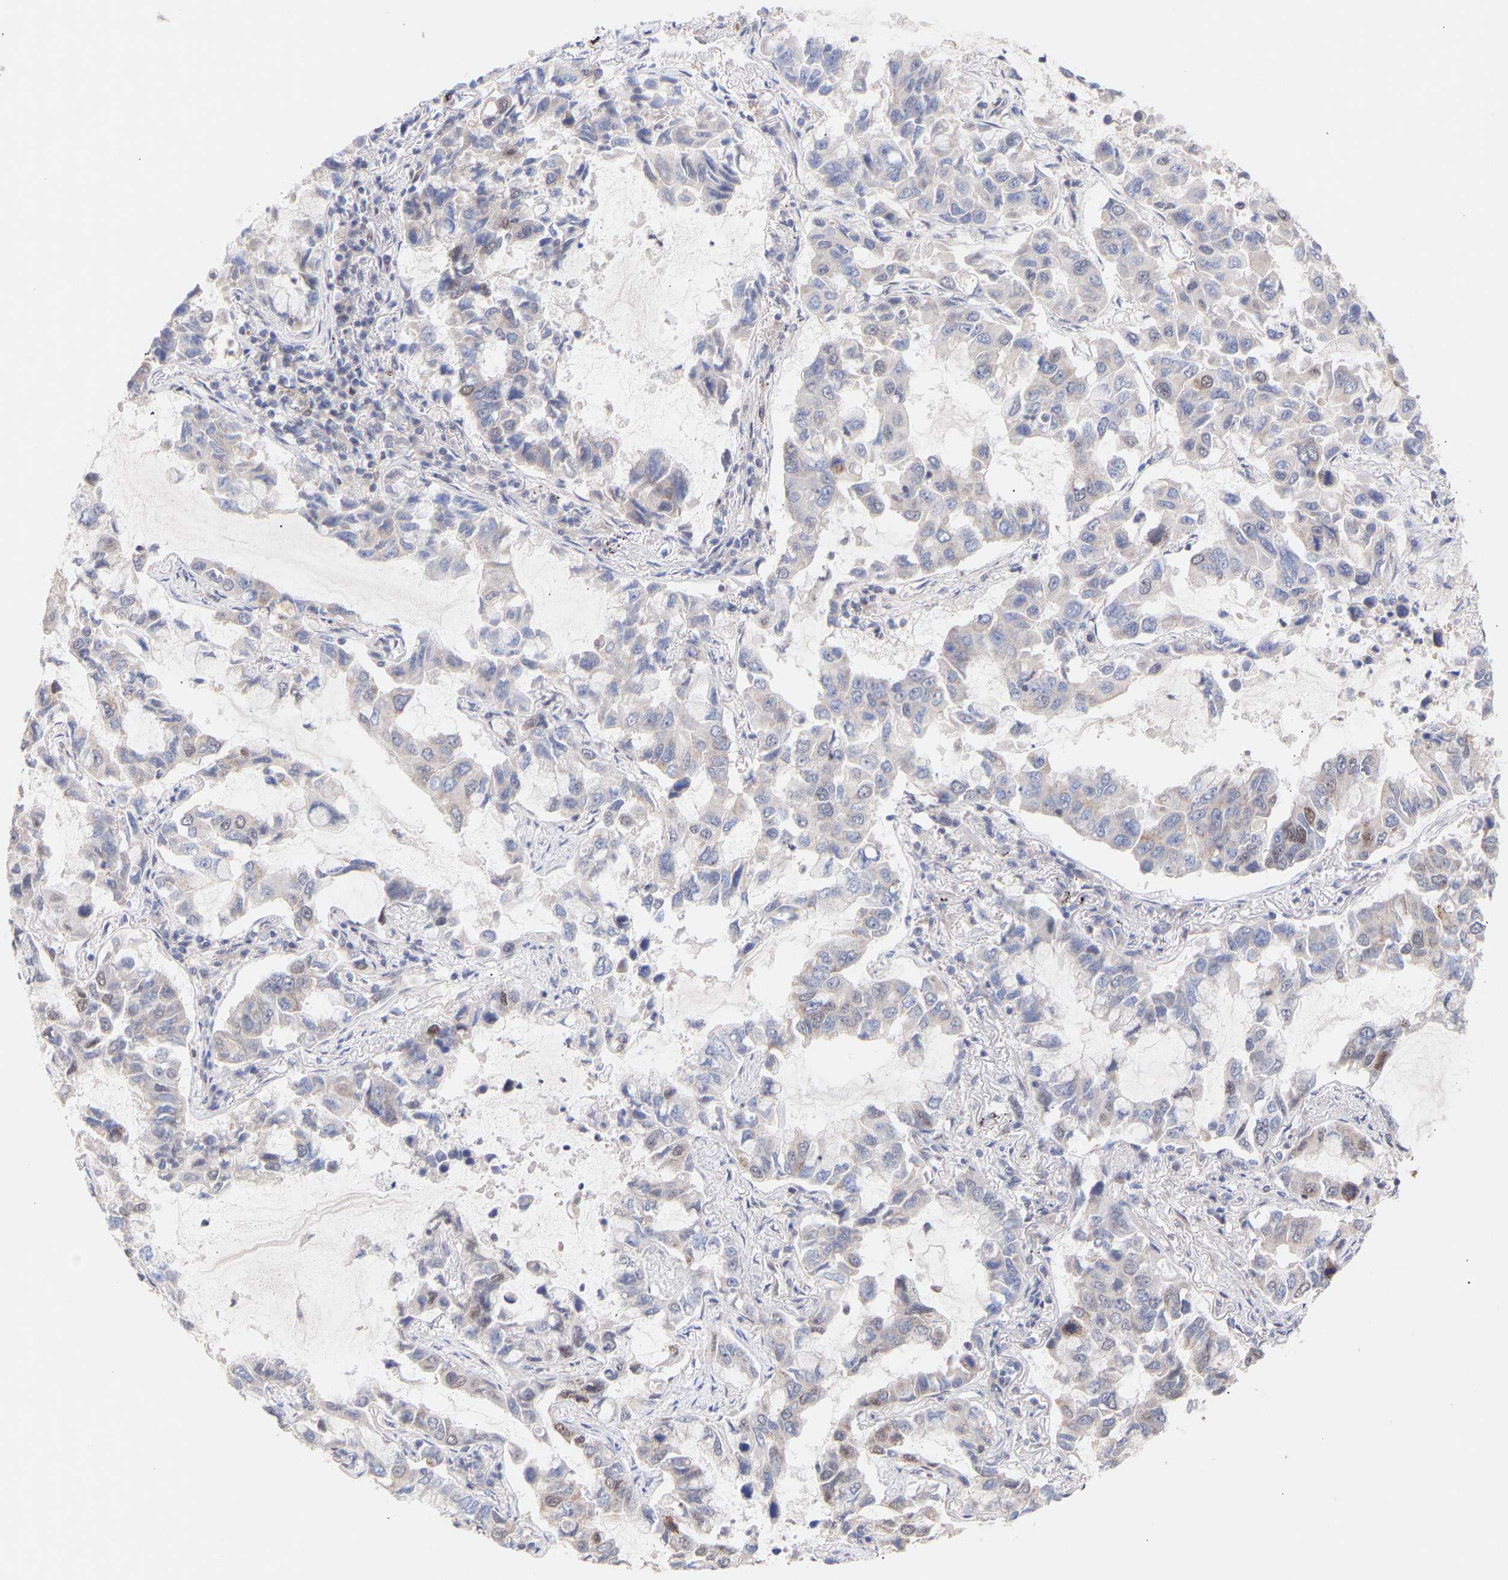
{"staining": {"intensity": "weak", "quantity": "25%-75%", "location": "nuclear"}, "tissue": "lung cancer", "cell_type": "Tumor cells", "image_type": "cancer", "snomed": [{"axis": "morphology", "description": "Adenocarcinoma, NOS"}, {"axis": "topography", "description": "Lung"}], "caption": "The photomicrograph reveals immunohistochemical staining of lung adenocarcinoma. There is weak nuclear expression is appreciated in about 25%-75% of tumor cells.", "gene": "PDLIM5", "patient": {"sex": "male", "age": 64}}